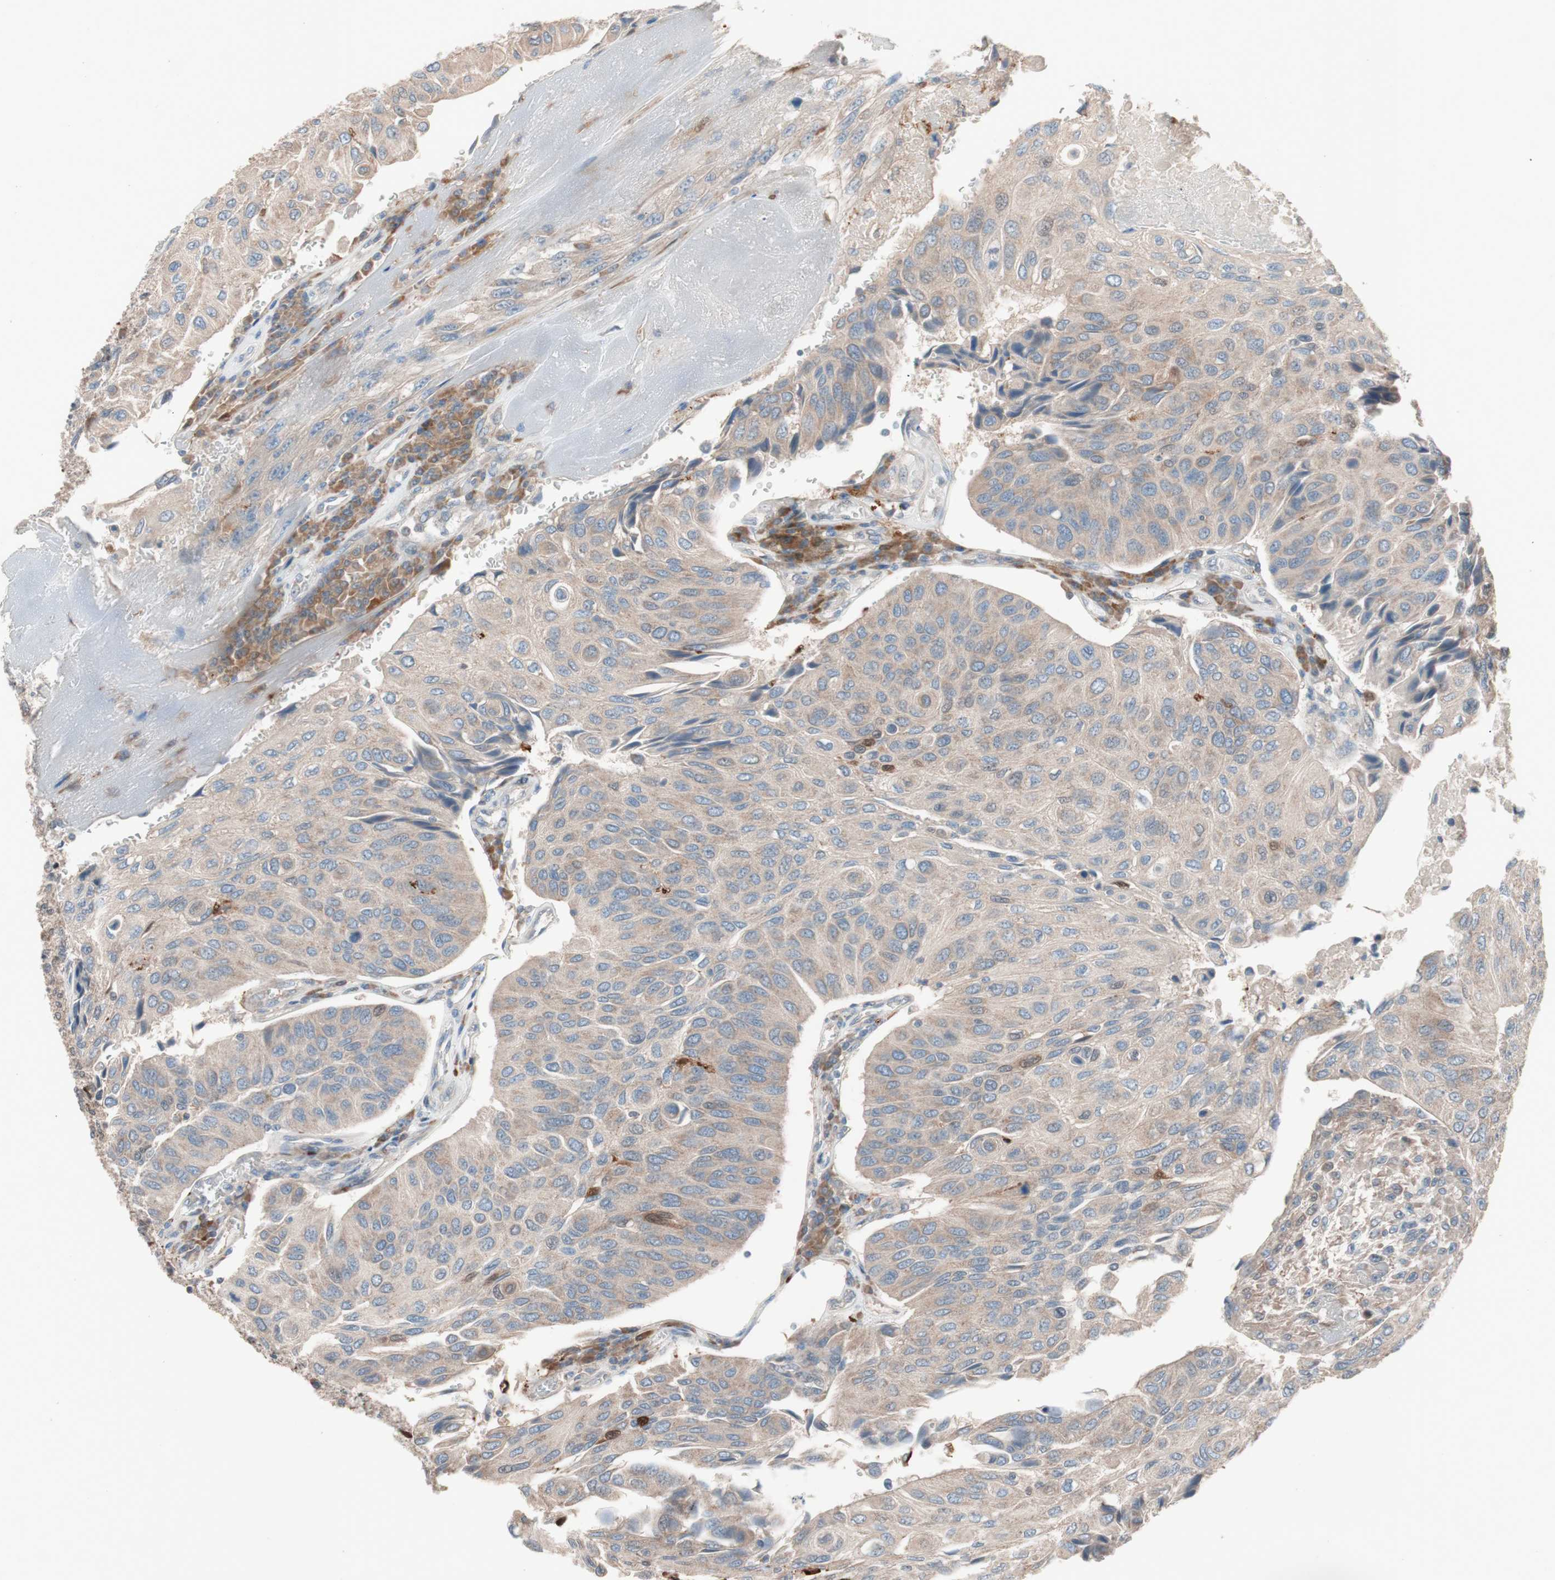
{"staining": {"intensity": "weak", "quantity": ">75%", "location": "cytoplasmic/membranous"}, "tissue": "urothelial cancer", "cell_type": "Tumor cells", "image_type": "cancer", "snomed": [{"axis": "morphology", "description": "Urothelial carcinoma, High grade"}, {"axis": "topography", "description": "Urinary bladder"}], "caption": "Human urothelial cancer stained for a protein (brown) demonstrates weak cytoplasmic/membranous positive staining in approximately >75% of tumor cells.", "gene": "FAAH", "patient": {"sex": "male", "age": 66}}